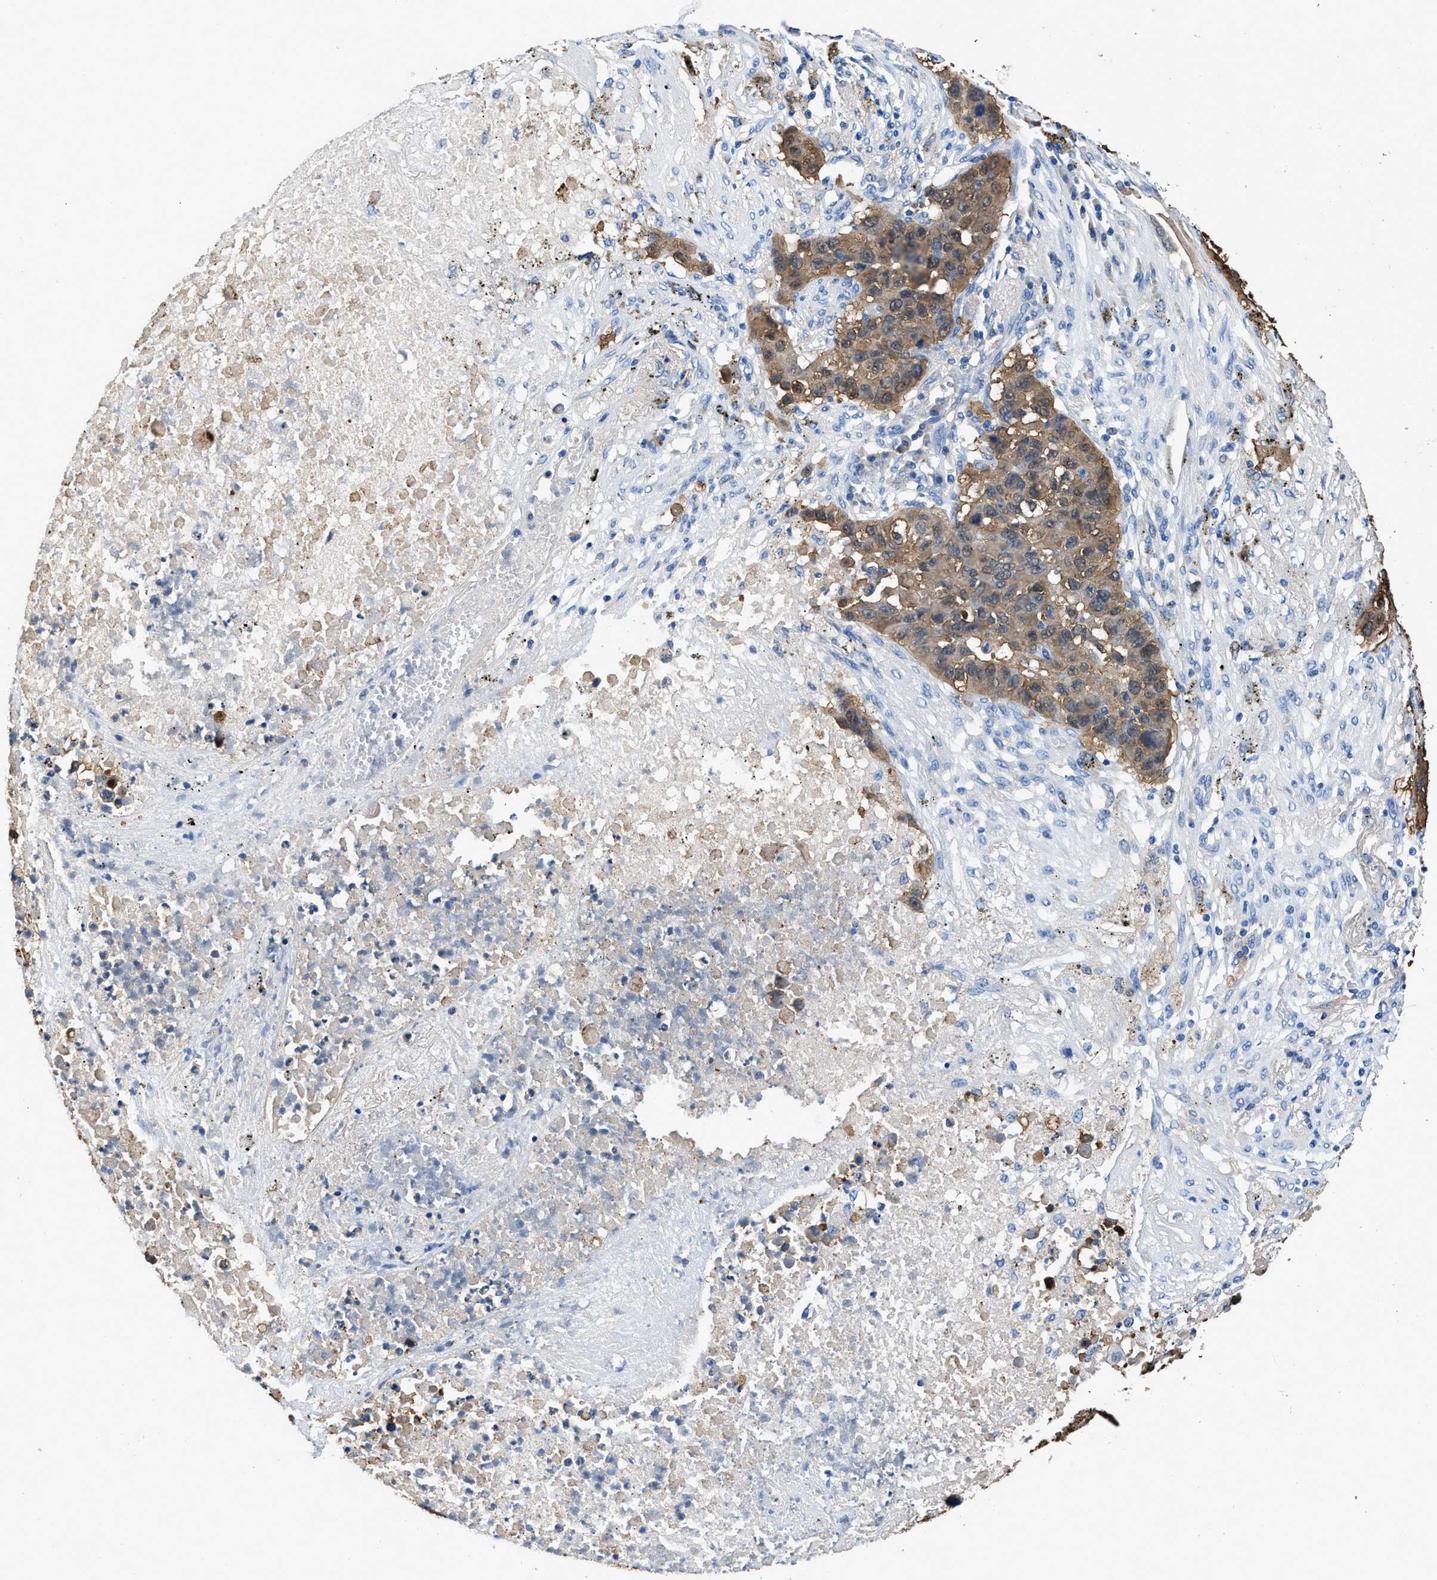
{"staining": {"intensity": "moderate", "quantity": ">75%", "location": "cytoplasmic/membranous"}, "tissue": "lung cancer", "cell_type": "Tumor cells", "image_type": "cancer", "snomed": [{"axis": "morphology", "description": "Squamous cell carcinoma, NOS"}, {"axis": "topography", "description": "Lung"}], "caption": "Immunohistochemical staining of lung cancer (squamous cell carcinoma) demonstrates medium levels of moderate cytoplasmic/membranous staining in about >75% of tumor cells. (Brightfield microscopy of DAB IHC at high magnification).", "gene": "FADS6", "patient": {"sex": "male", "age": 57}}